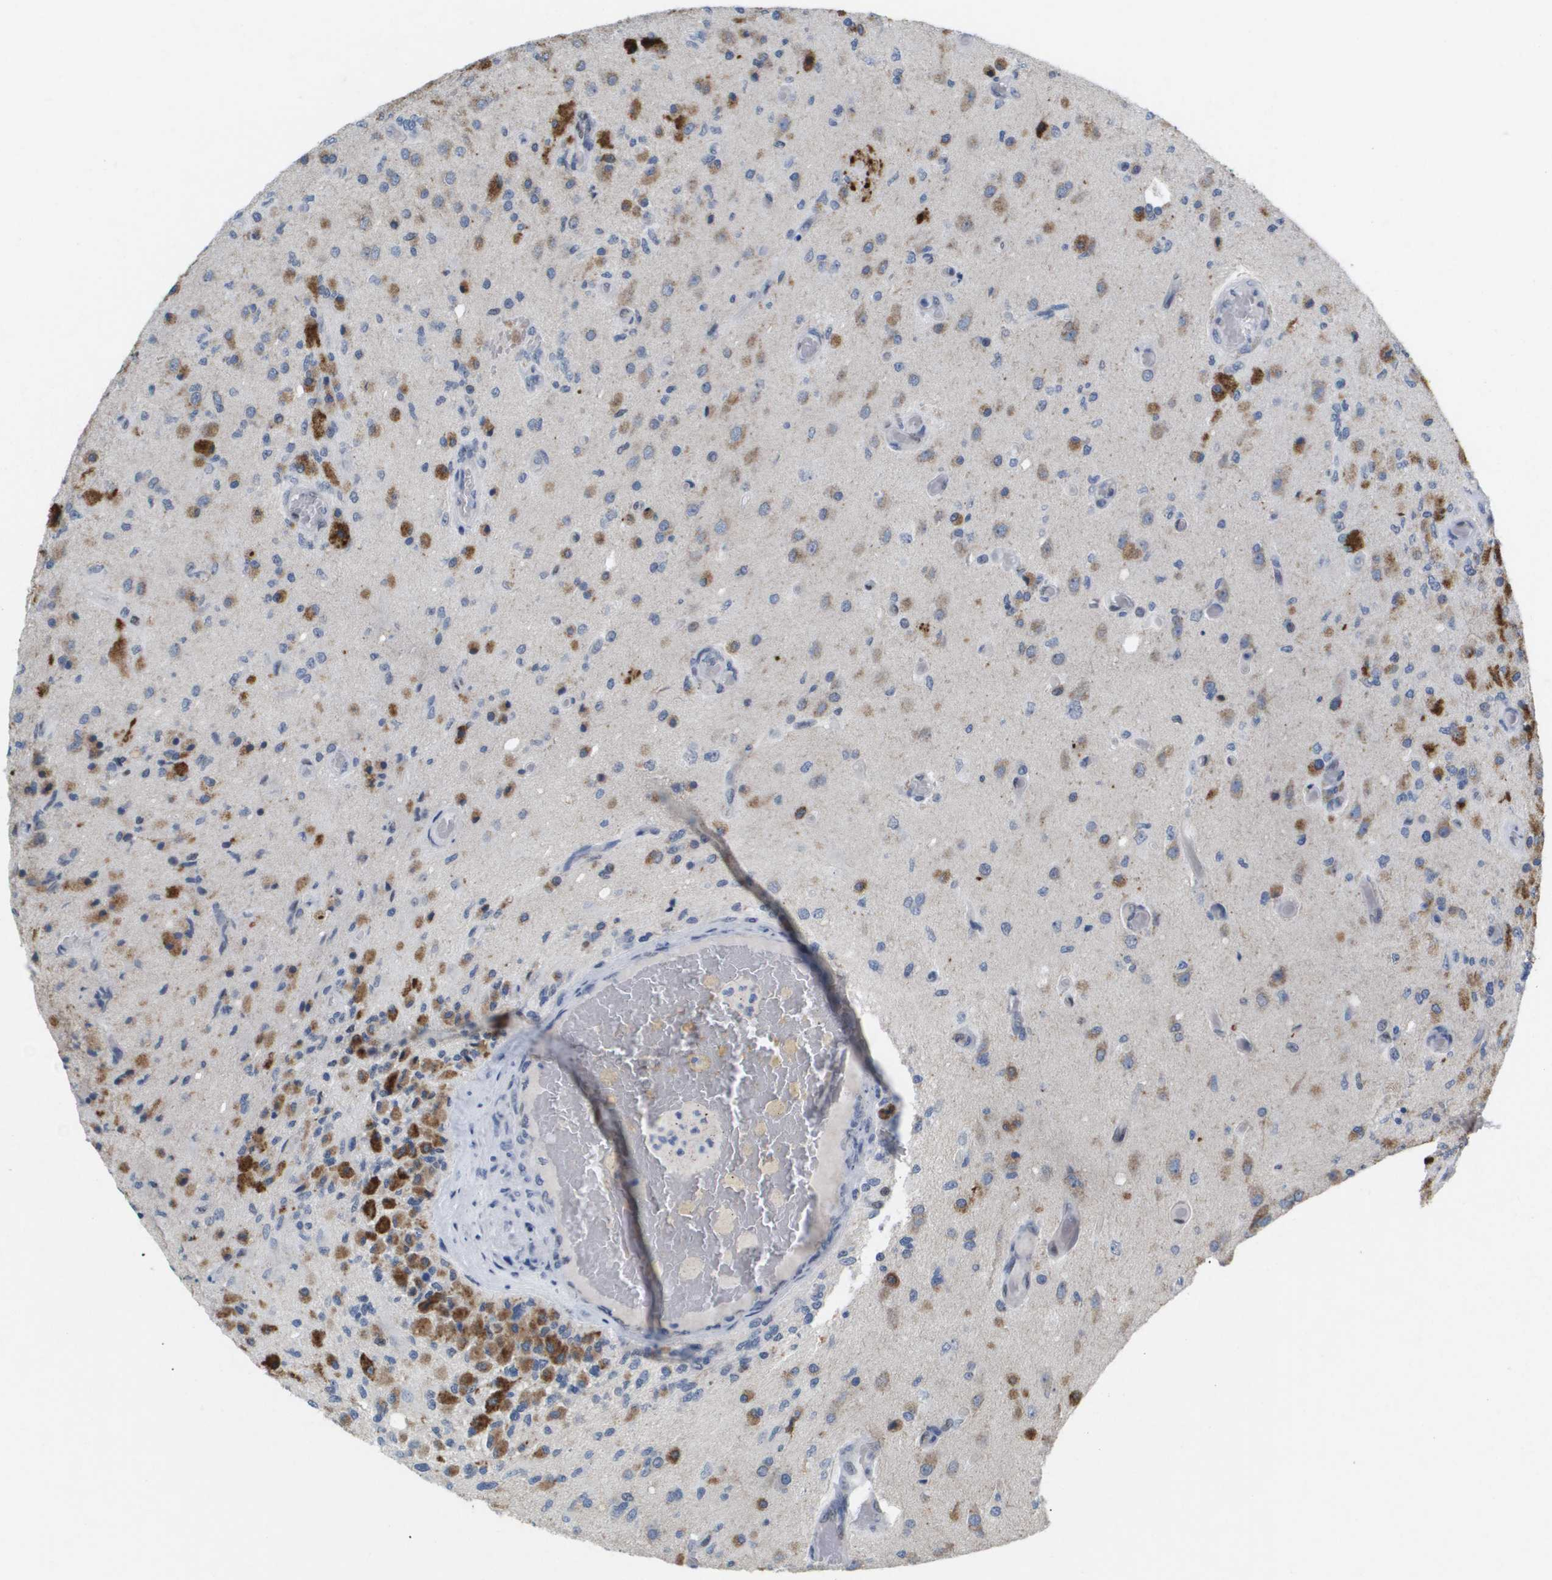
{"staining": {"intensity": "strong", "quantity": "25%-75%", "location": "cytoplasmic/membranous"}, "tissue": "glioma", "cell_type": "Tumor cells", "image_type": "cancer", "snomed": [{"axis": "morphology", "description": "Normal tissue, NOS"}, {"axis": "morphology", "description": "Glioma, malignant, High grade"}, {"axis": "topography", "description": "Cerebral cortex"}], "caption": "Protein expression analysis of human malignant glioma (high-grade) reveals strong cytoplasmic/membranous positivity in approximately 25%-75% of tumor cells.", "gene": "PPARD", "patient": {"sex": "male", "age": 77}}